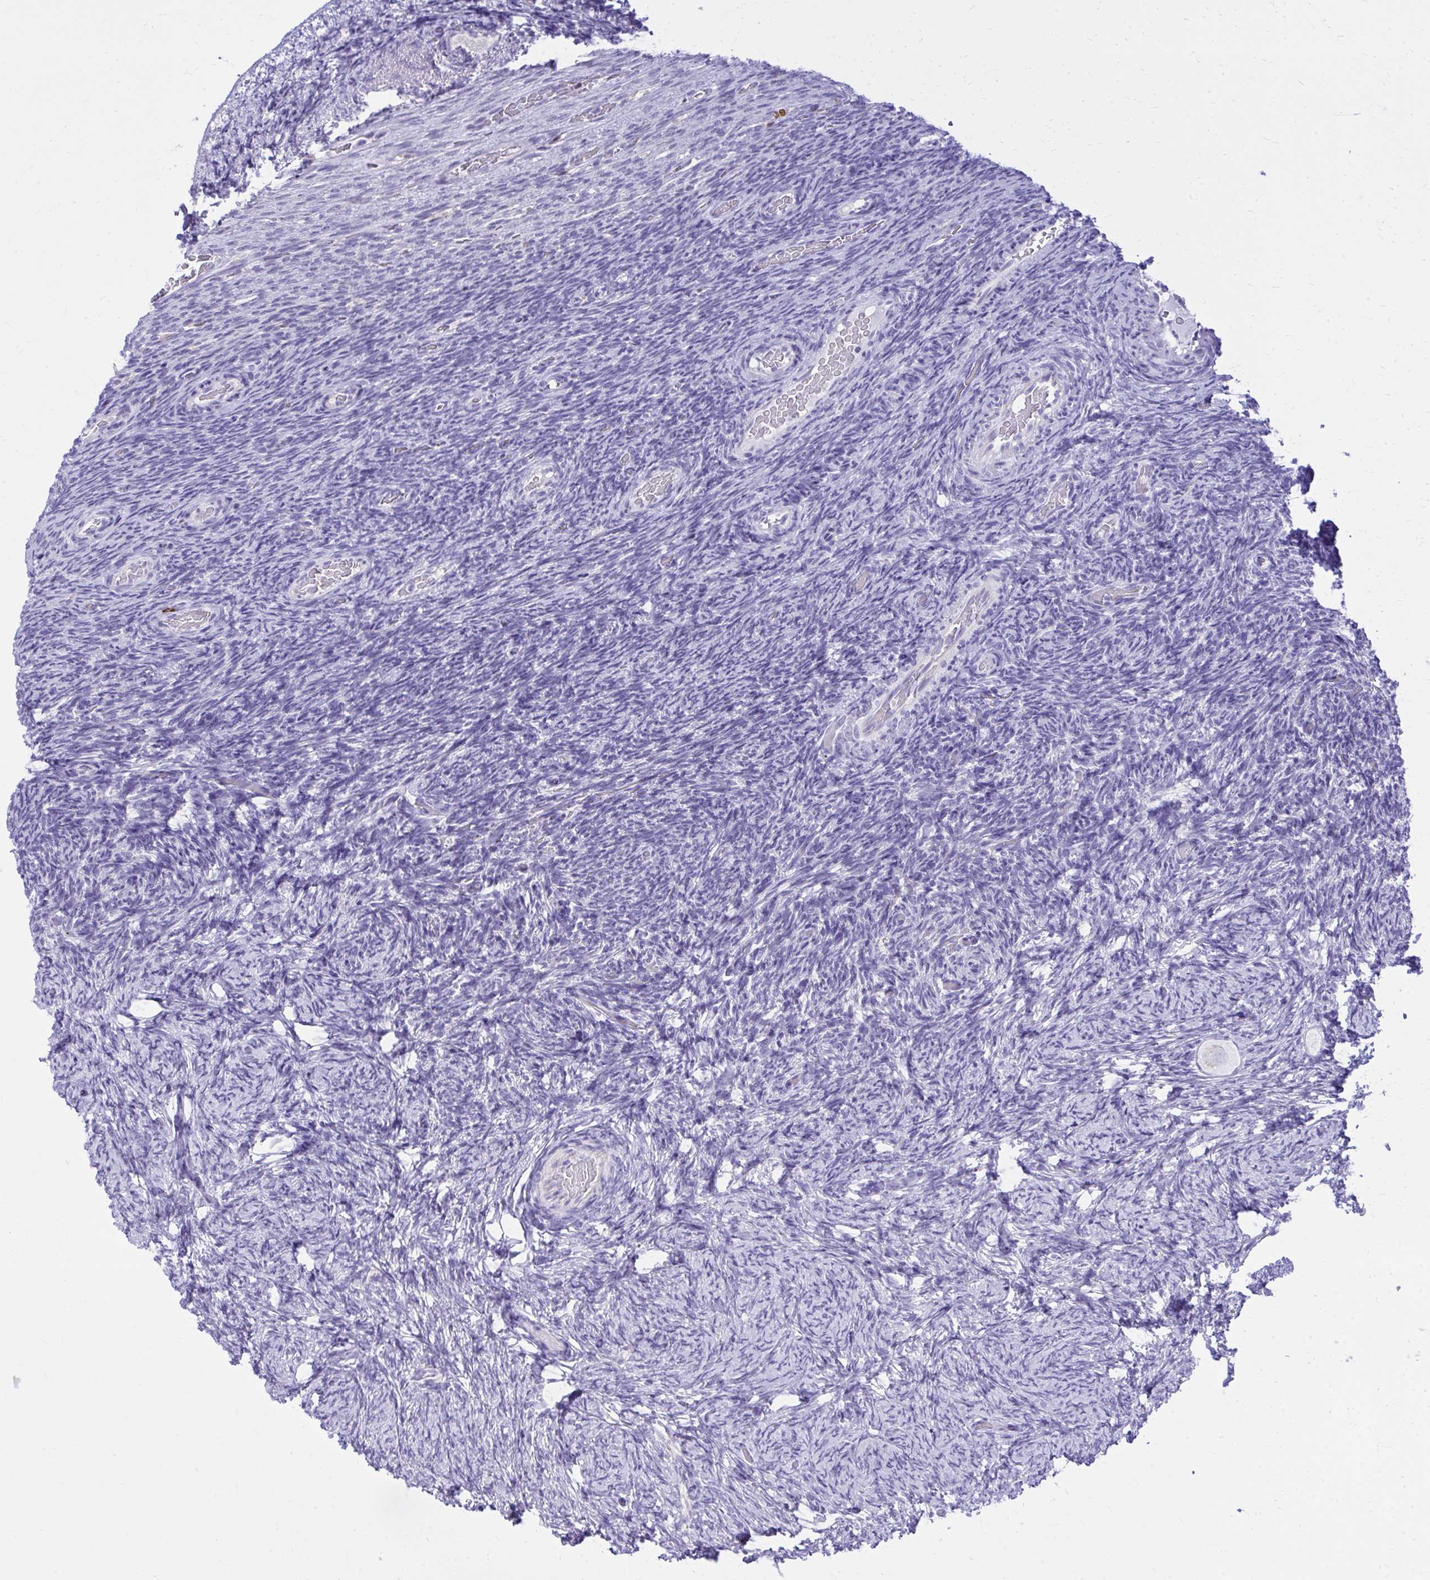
{"staining": {"intensity": "negative", "quantity": "none", "location": "none"}, "tissue": "ovary", "cell_type": "Follicle cells", "image_type": "normal", "snomed": [{"axis": "morphology", "description": "Normal tissue, NOS"}, {"axis": "topography", "description": "Ovary"}], "caption": "The micrograph displays no staining of follicle cells in benign ovary.", "gene": "PSD", "patient": {"sex": "female", "age": 34}}